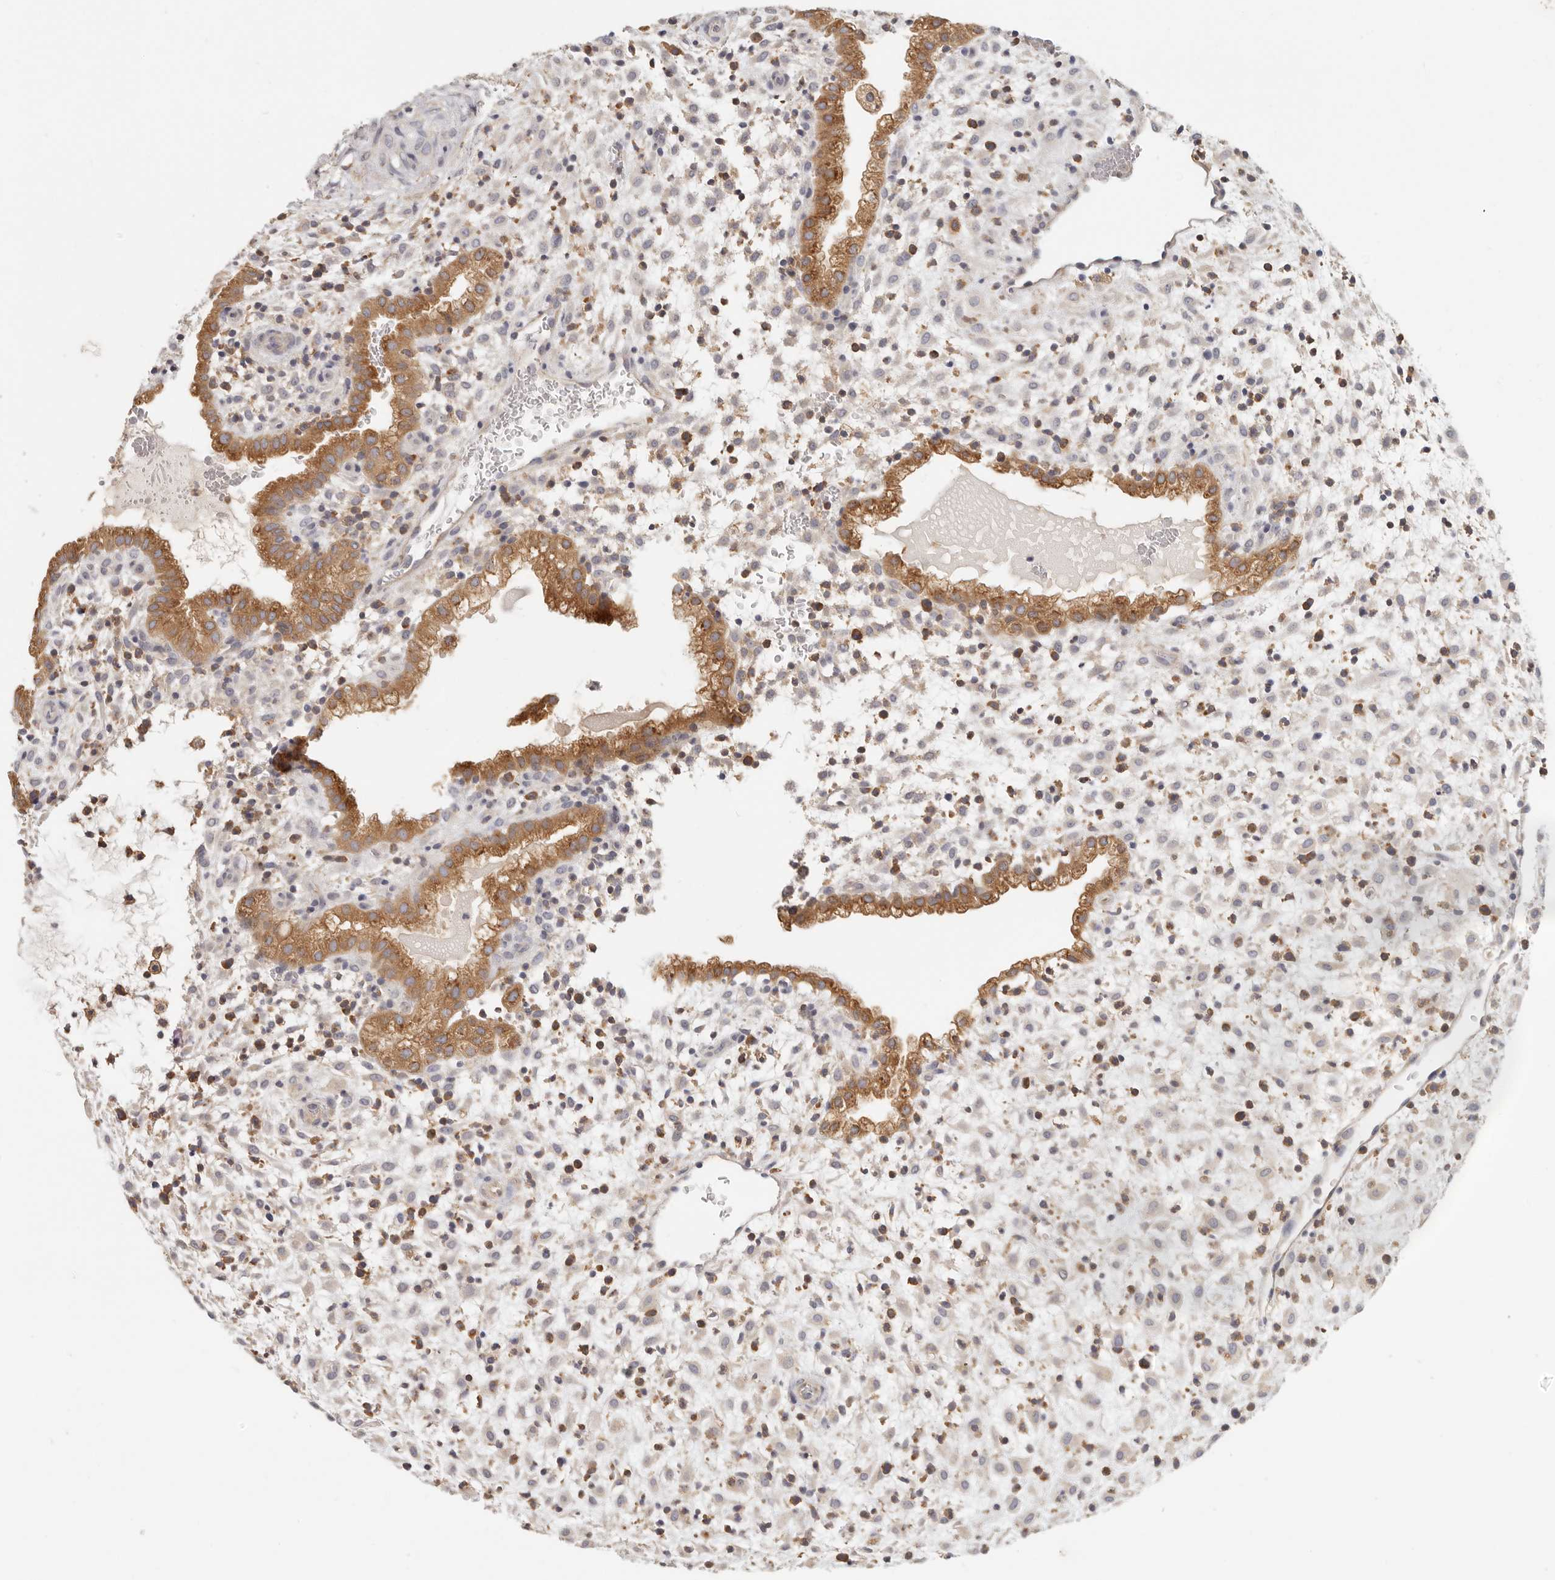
{"staining": {"intensity": "moderate", "quantity": "25%-75%", "location": "cytoplasmic/membranous"}, "tissue": "placenta", "cell_type": "Decidual cells", "image_type": "normal", "snomed": [{"axis": "morphology", "description": "Normal tissue, NOS"}, {"axis": "topography", "description": "Placenta"}], "caption": "Brown immunohistochemical staining in benign human placenta shows moderate cytoplasmic/membranous staining in approximately 25%-75% of decidual cells.", "gene": "ANXA9", "patient": {"sex": "female", "age": 35}}